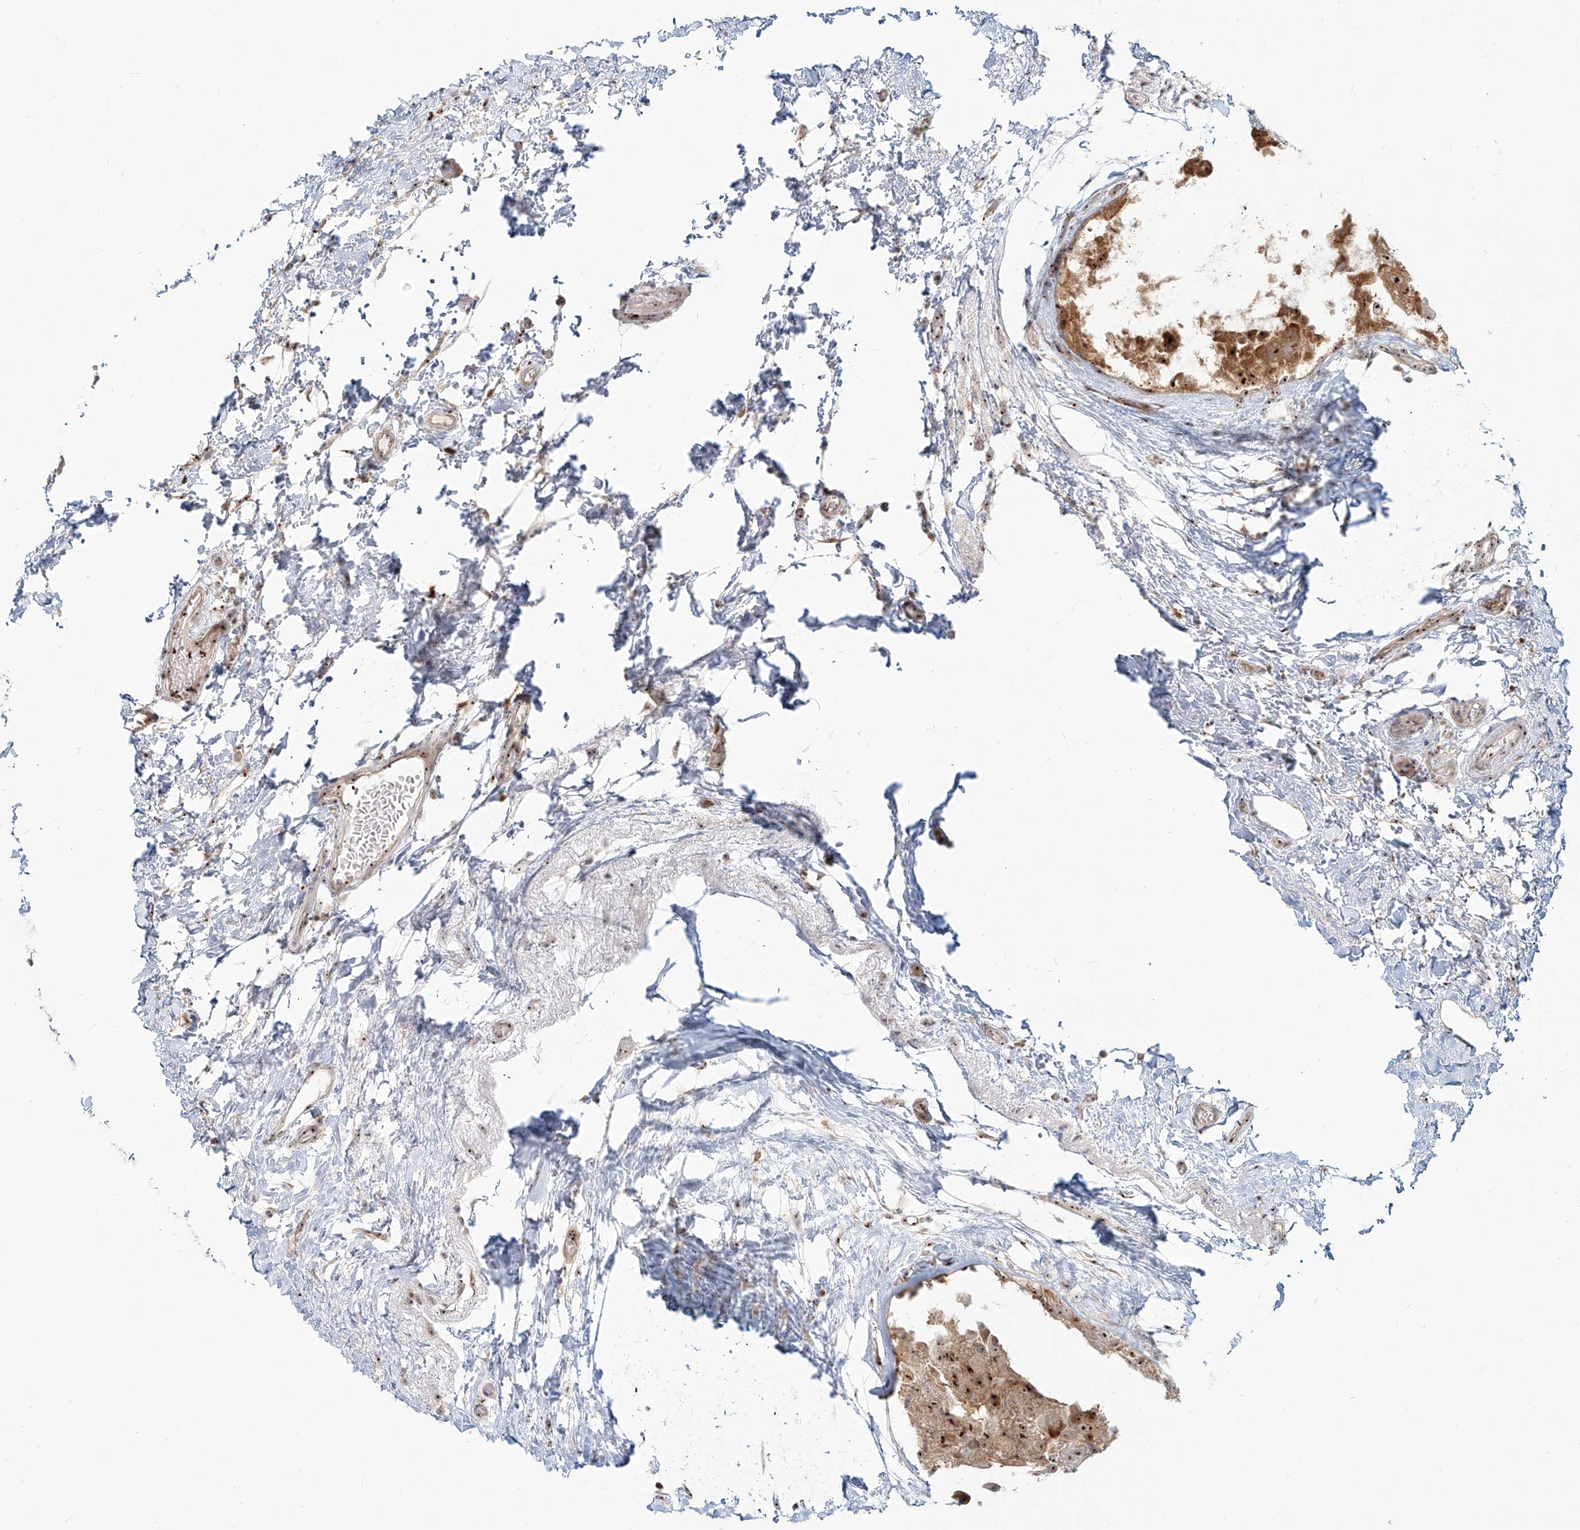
{"staining": {"intensity": "strong", "quantity": ">75%", "location": "cytoplasmic/membranous,nuclear"}, "tissue": "breast cancer", "cell_type": "Tumor cells", "image_type": "cancer", "snomed": [{"axis": "morphology", "description": "Duct carcinoma"}, {"axis": "topography", "description": "Breast"}], "caption": "High-power microscopy captured an immunohistochemistry micrograph of breast cancer, revealing strong cytoplasmic/membranous and nuclear staining in about >75% of tumor cells. (brown staining indicates protein expression, while blue staining denotes nuclei).", "gene": "BYSL", "patient": {"sex": "female", "age": 62}}